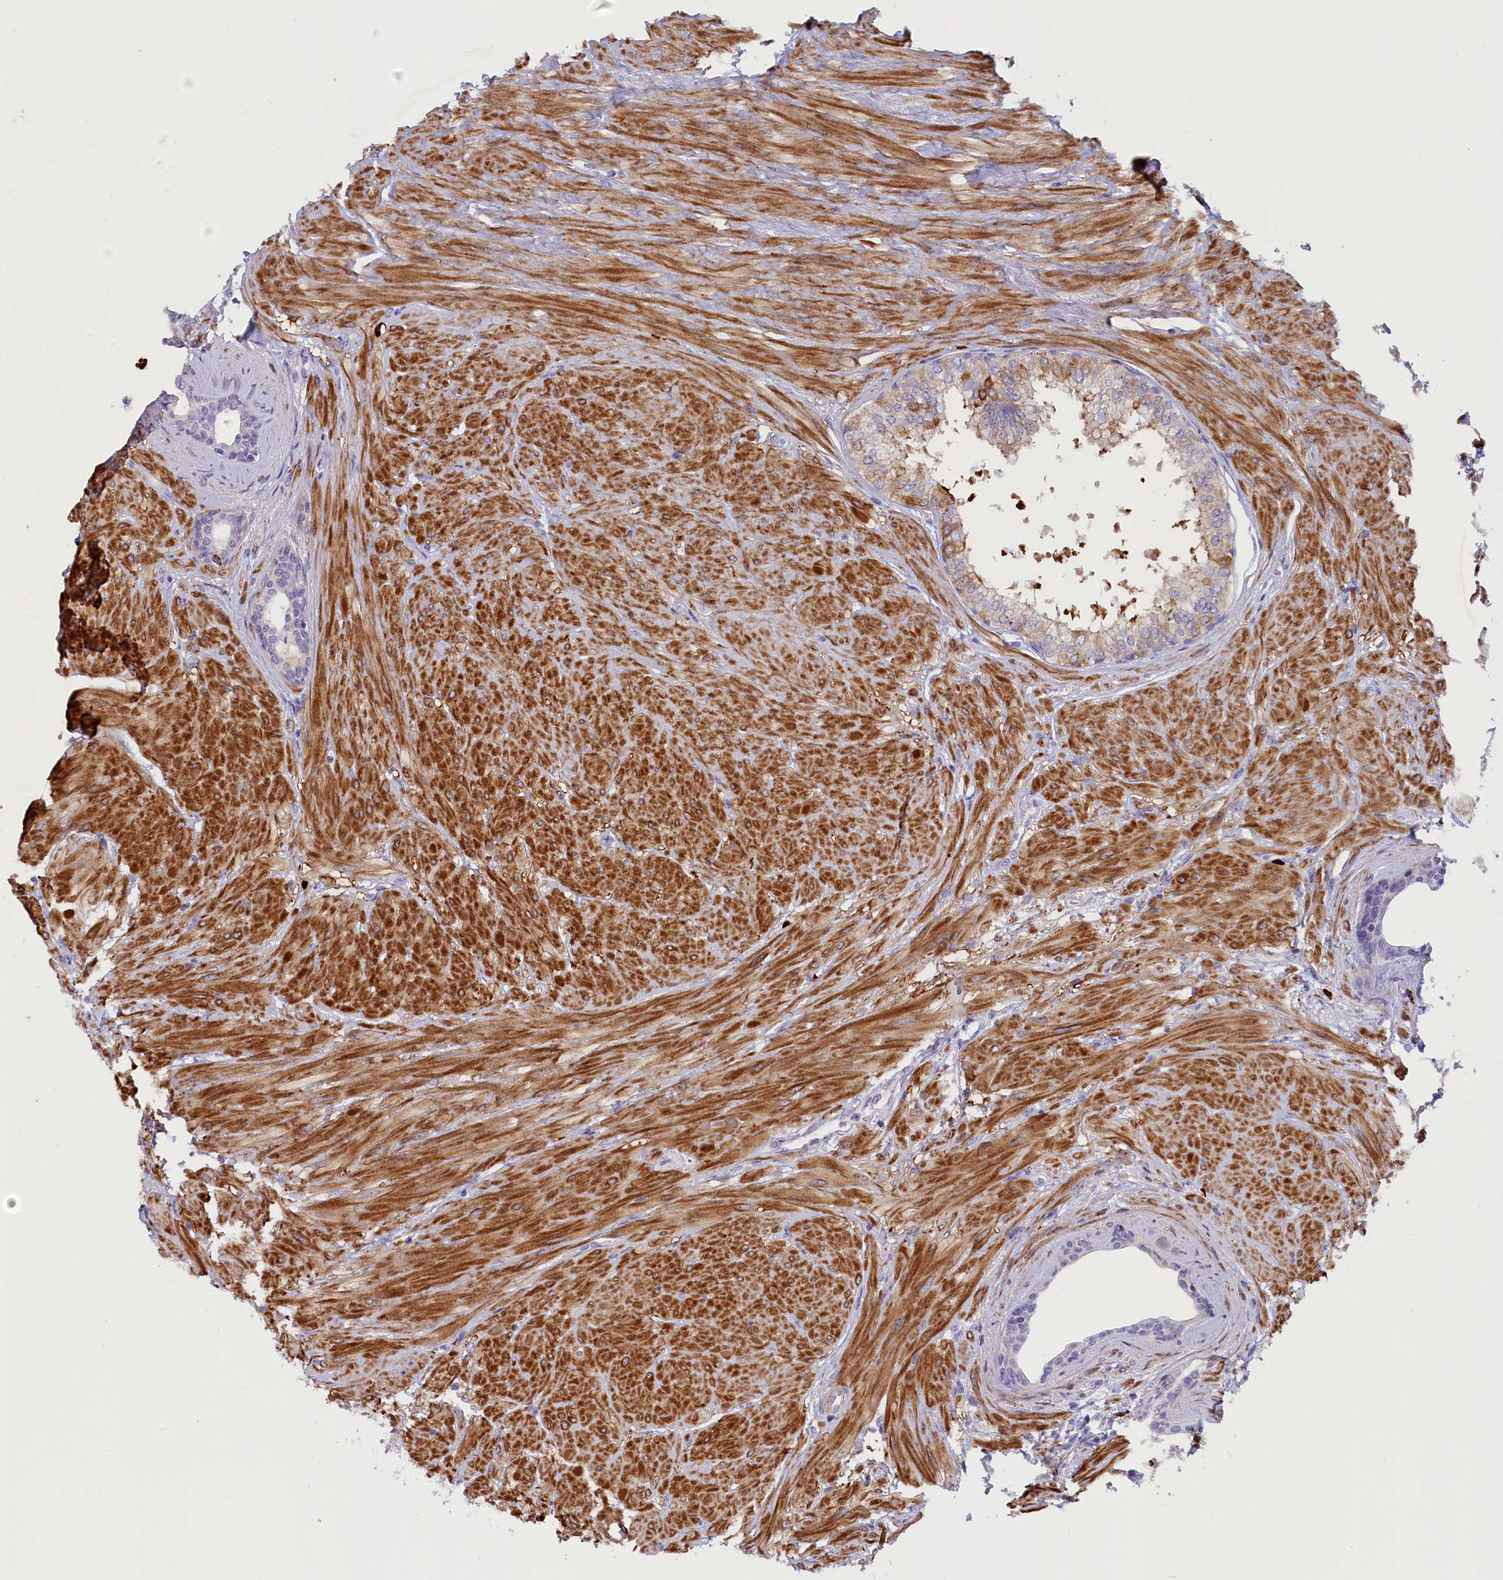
{"staining": {"intensity": "moderate", "quantity": "<25%", "location": "cytoplasmic/membranous"}, "tissue": "prostate", "cell_type": "Glandular cells", "image_type": "normal", "snomed": [{"axis": "morphology", "description": "Normal tissue, NOS"}, {"axis": "topography", "description": "Prostate"}], "caption": "Immunohistochemical staining of benign human prostate exhibits <25% levels of moderate cytoplasmic/membranous protein staining in approximately <25% of glandular cells. (Brightfield microscopy of DAB IHC at high magnification).", "gene": "RTTN", "patient": {"sex": "male", "age": 48}}